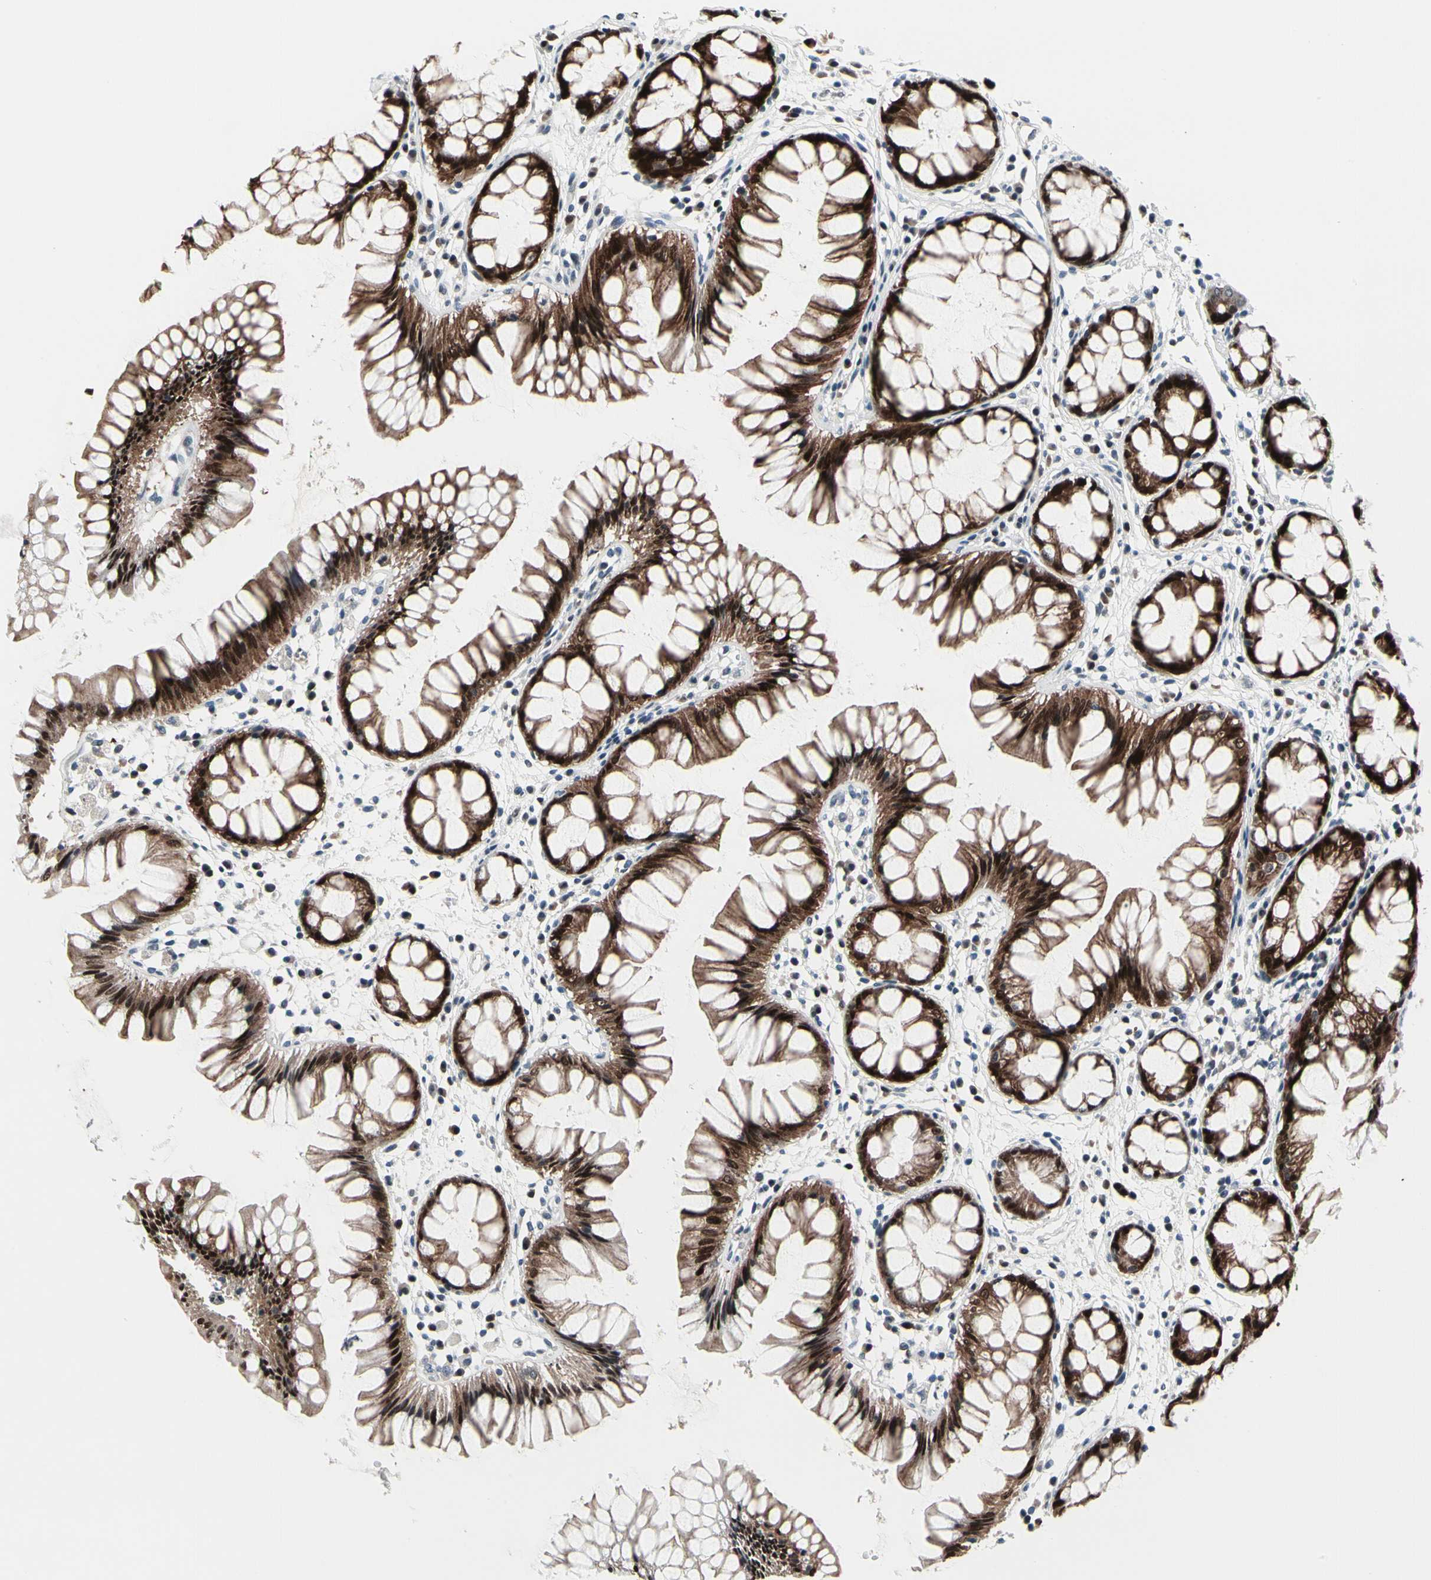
{"staining": {"intensity": "strong", "quantity": ">75%", "location": "cytoplasmic/membranous,nuclear"}, "tissue": "rectum", "cell_type": "Glandular cells", "image_type": "normal", "snomed": [{"axis": "morphology", "description": "Normal tissue, NOS"}, {"axis": "morphology", "description": "Adenocarcinoma, NOS"}, {"axis": "topography", "description": "Rectum"}], "caption": "Immunohistochemical staining of benign rectum shows strong cytoplasmic/membranous,nuclear protein expression in about >75% of glandular cells.", "gene": "TXN", "patient": {"sex": "female", "age": 65}}